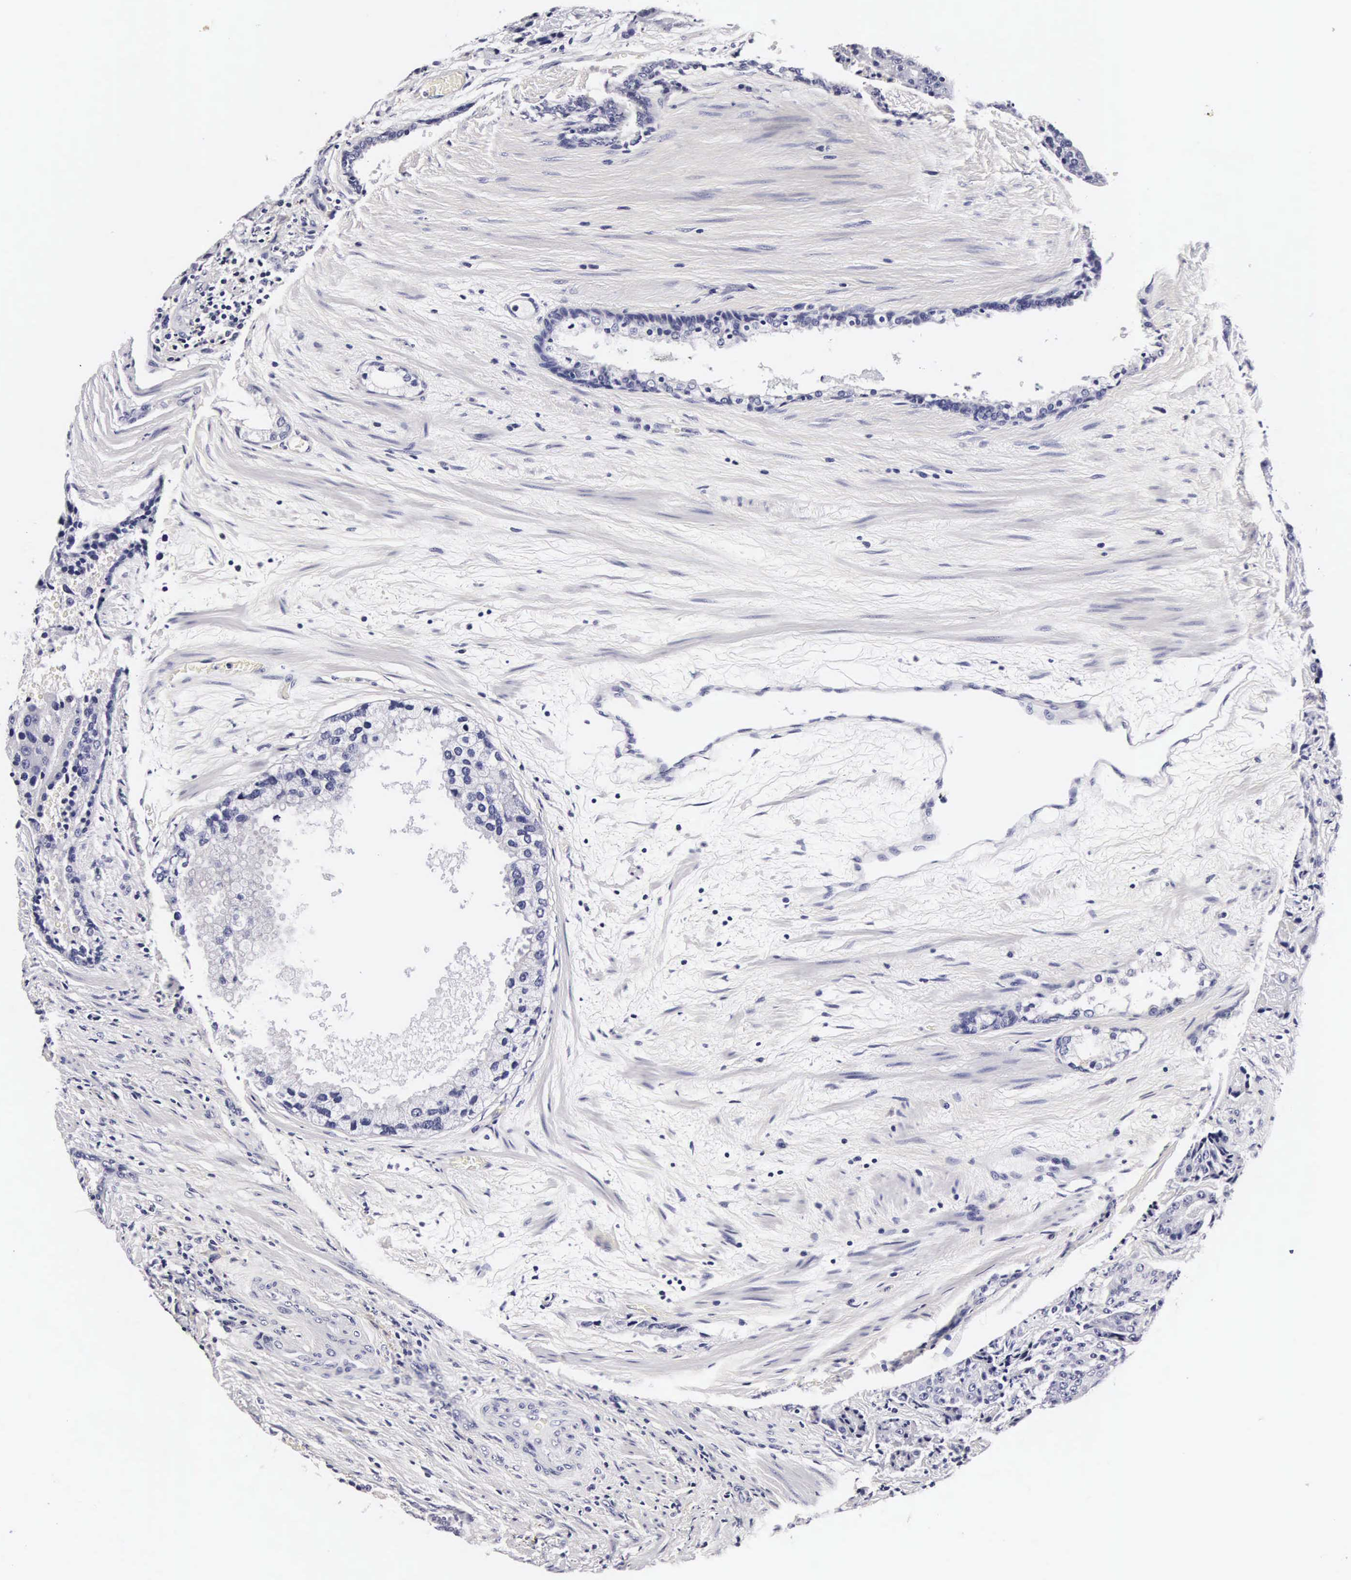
{"staining": {"intensity": "negative", "quantity": "none", "location": "none"}, "tissue": "prostate cancer", "cell_type": "Tumor cells", "image_type": "cancer", "snomed": [{"axis": "morphology", "description": "Adenocarcinoma, Medium grade"}, {"axis": "topography", "description": "Prostate"}], "caption": "Human prostate adenocarcinoma (medium-grade) stained for a protein using immunohistochemistry shows no expression in tumor cells.", "gene": "RNASE6", "patient": {"sex": "male", "age": 70}}